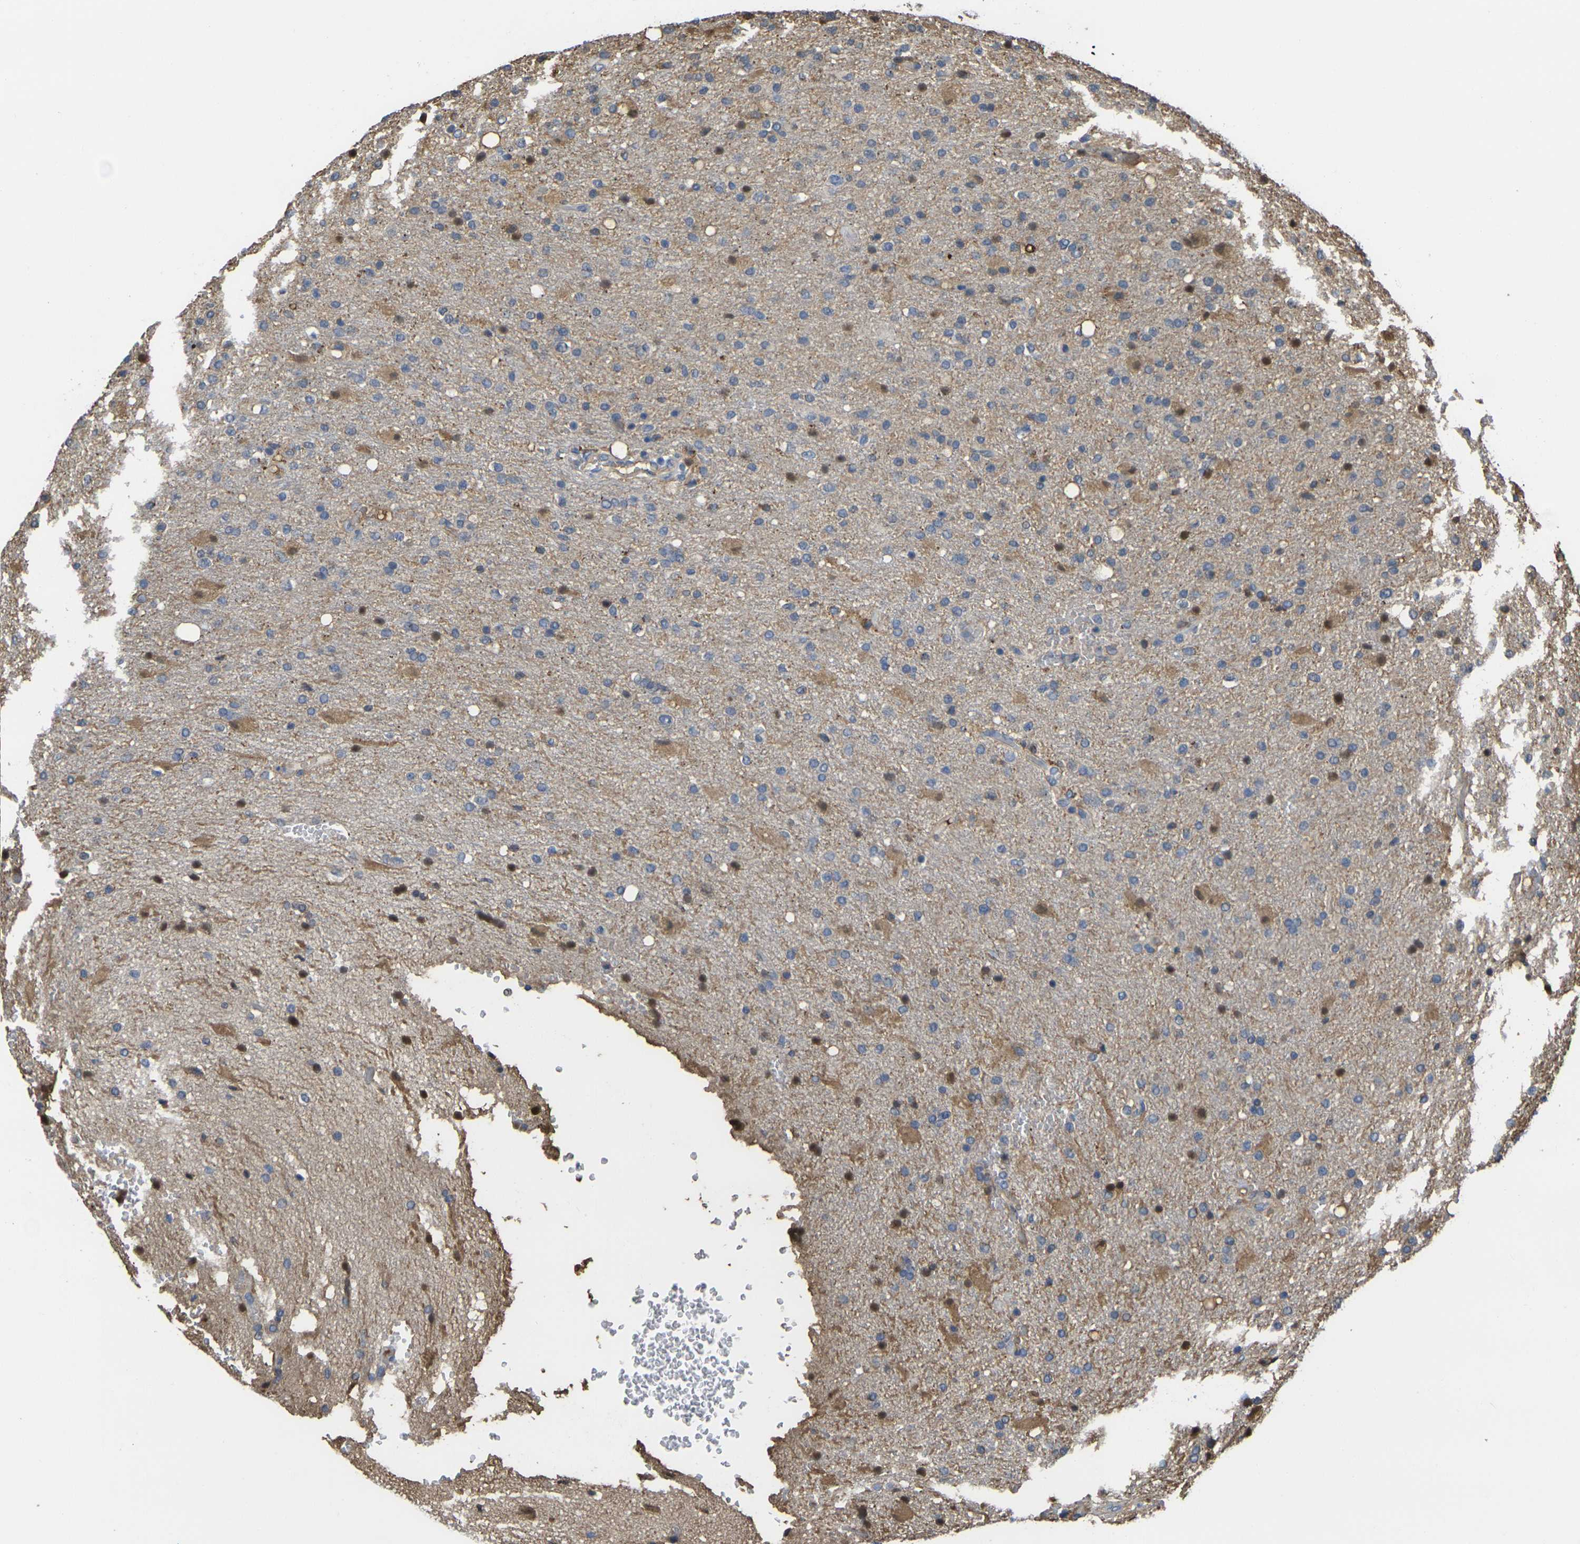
{"staining": {"intensity": "moderate", "quantity": "<25%", "location": "cytoplasmic/membranous,nuclear"}, "tissue": "glioma", "cell_type": "Tumor cells", "image_type": "cancer", "snomed": [{"axis": "morphology", "description": "Glioma, malignant, High grade"}, {"axis": "topography", "description": "Brain"}], "caption": "Glioma stained with a protein marker exhibits moderate staining in tumor cells.", "gene": "GREM2", "patient": {"sex": "male", "age": 71}}